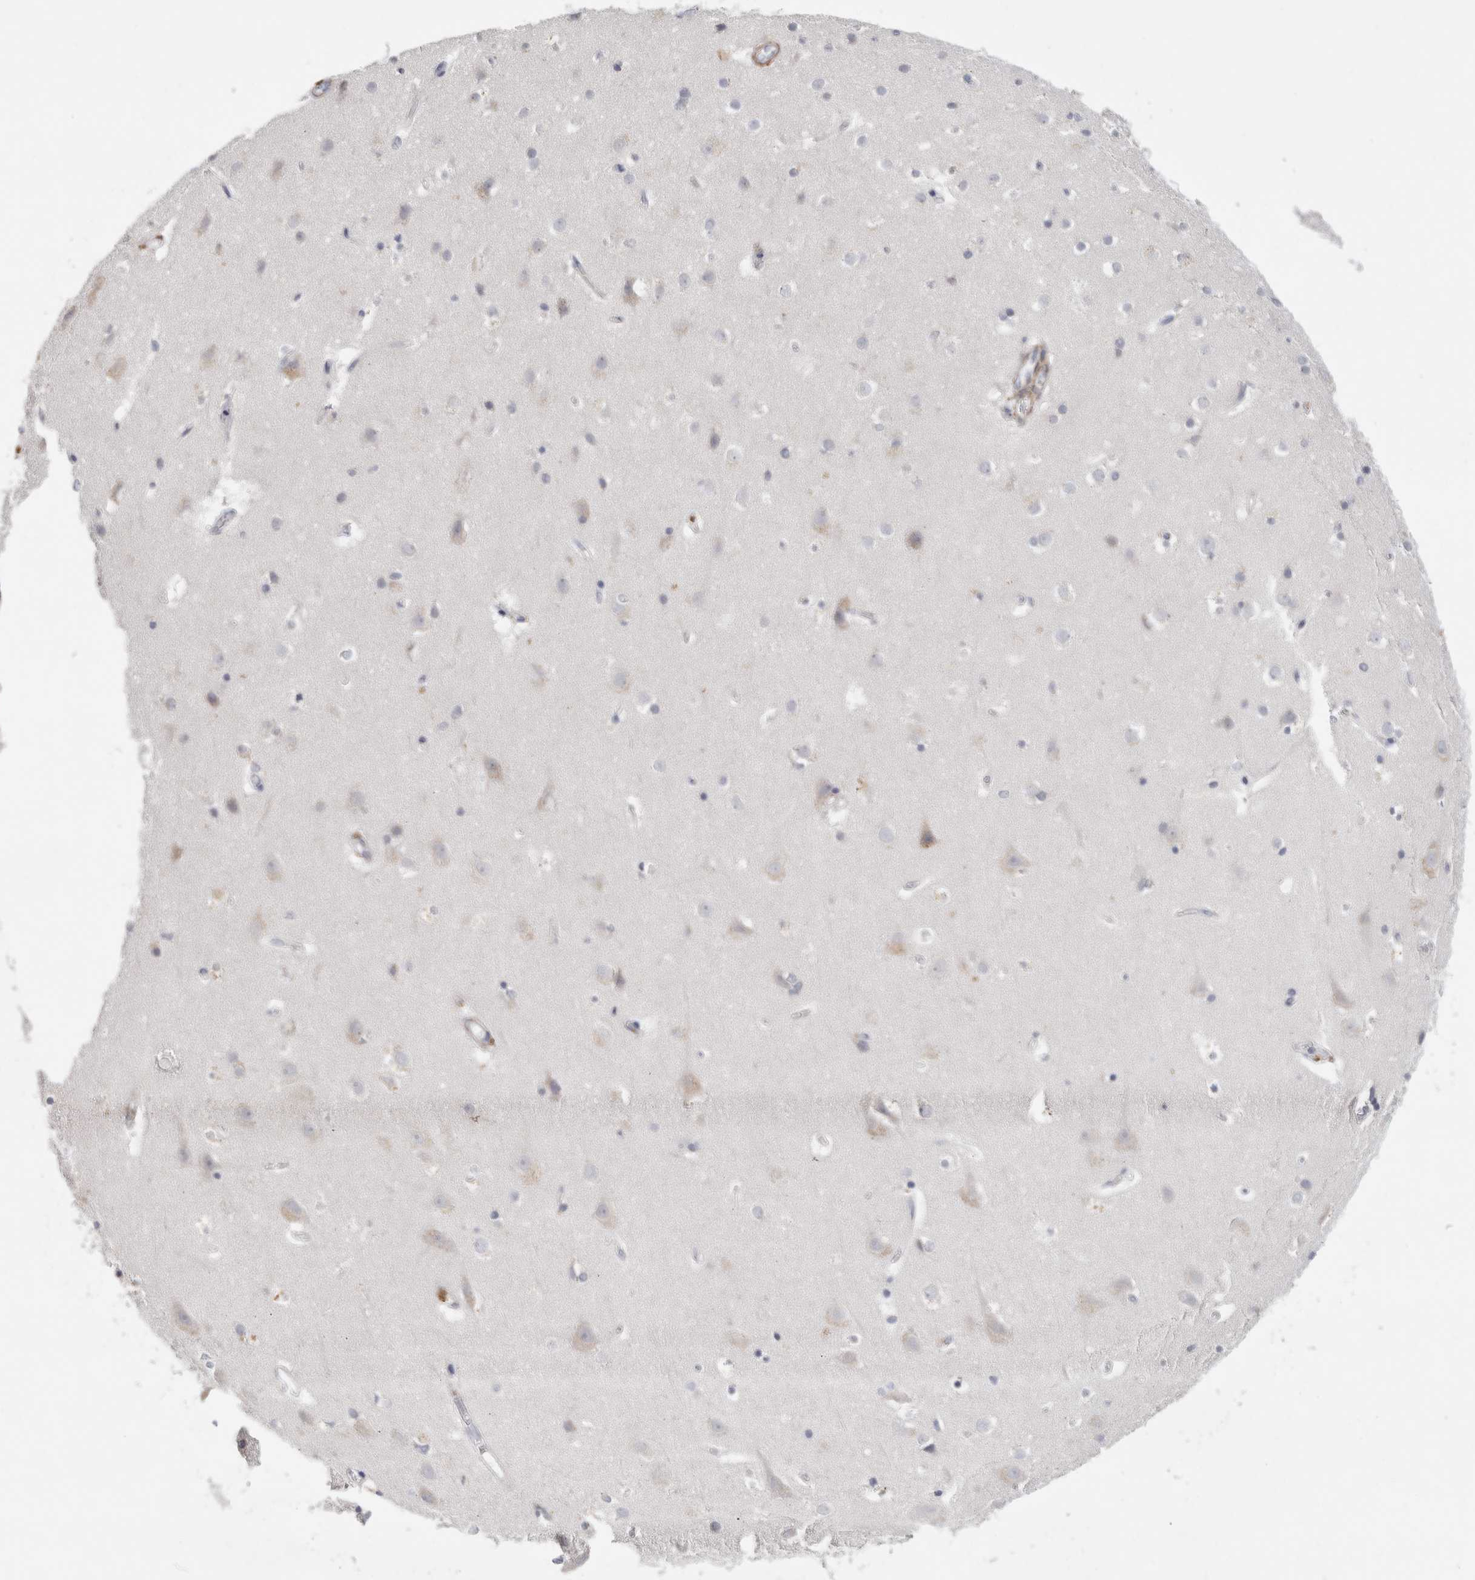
{"staining": {"intensity": "negative", "quantity": "none", "location": "none"}, "tissue": "cerebral cortex", "cell_type": "Endothelial cells", "image_type": "normal", "snomed": [{"axis": "morphology", "description": "Normal tissue, NOS"}, {"axis": "topography", "description": "Cerebral cortex"}], "caption": "High power microscopy histopathology image of an immunohistochemistry histopathology image of benign cerebral cortex, revealing no significant expression in endothelial cells.", "gene": "MGAT1", "patient": {"sex": "male", "age": 54}}